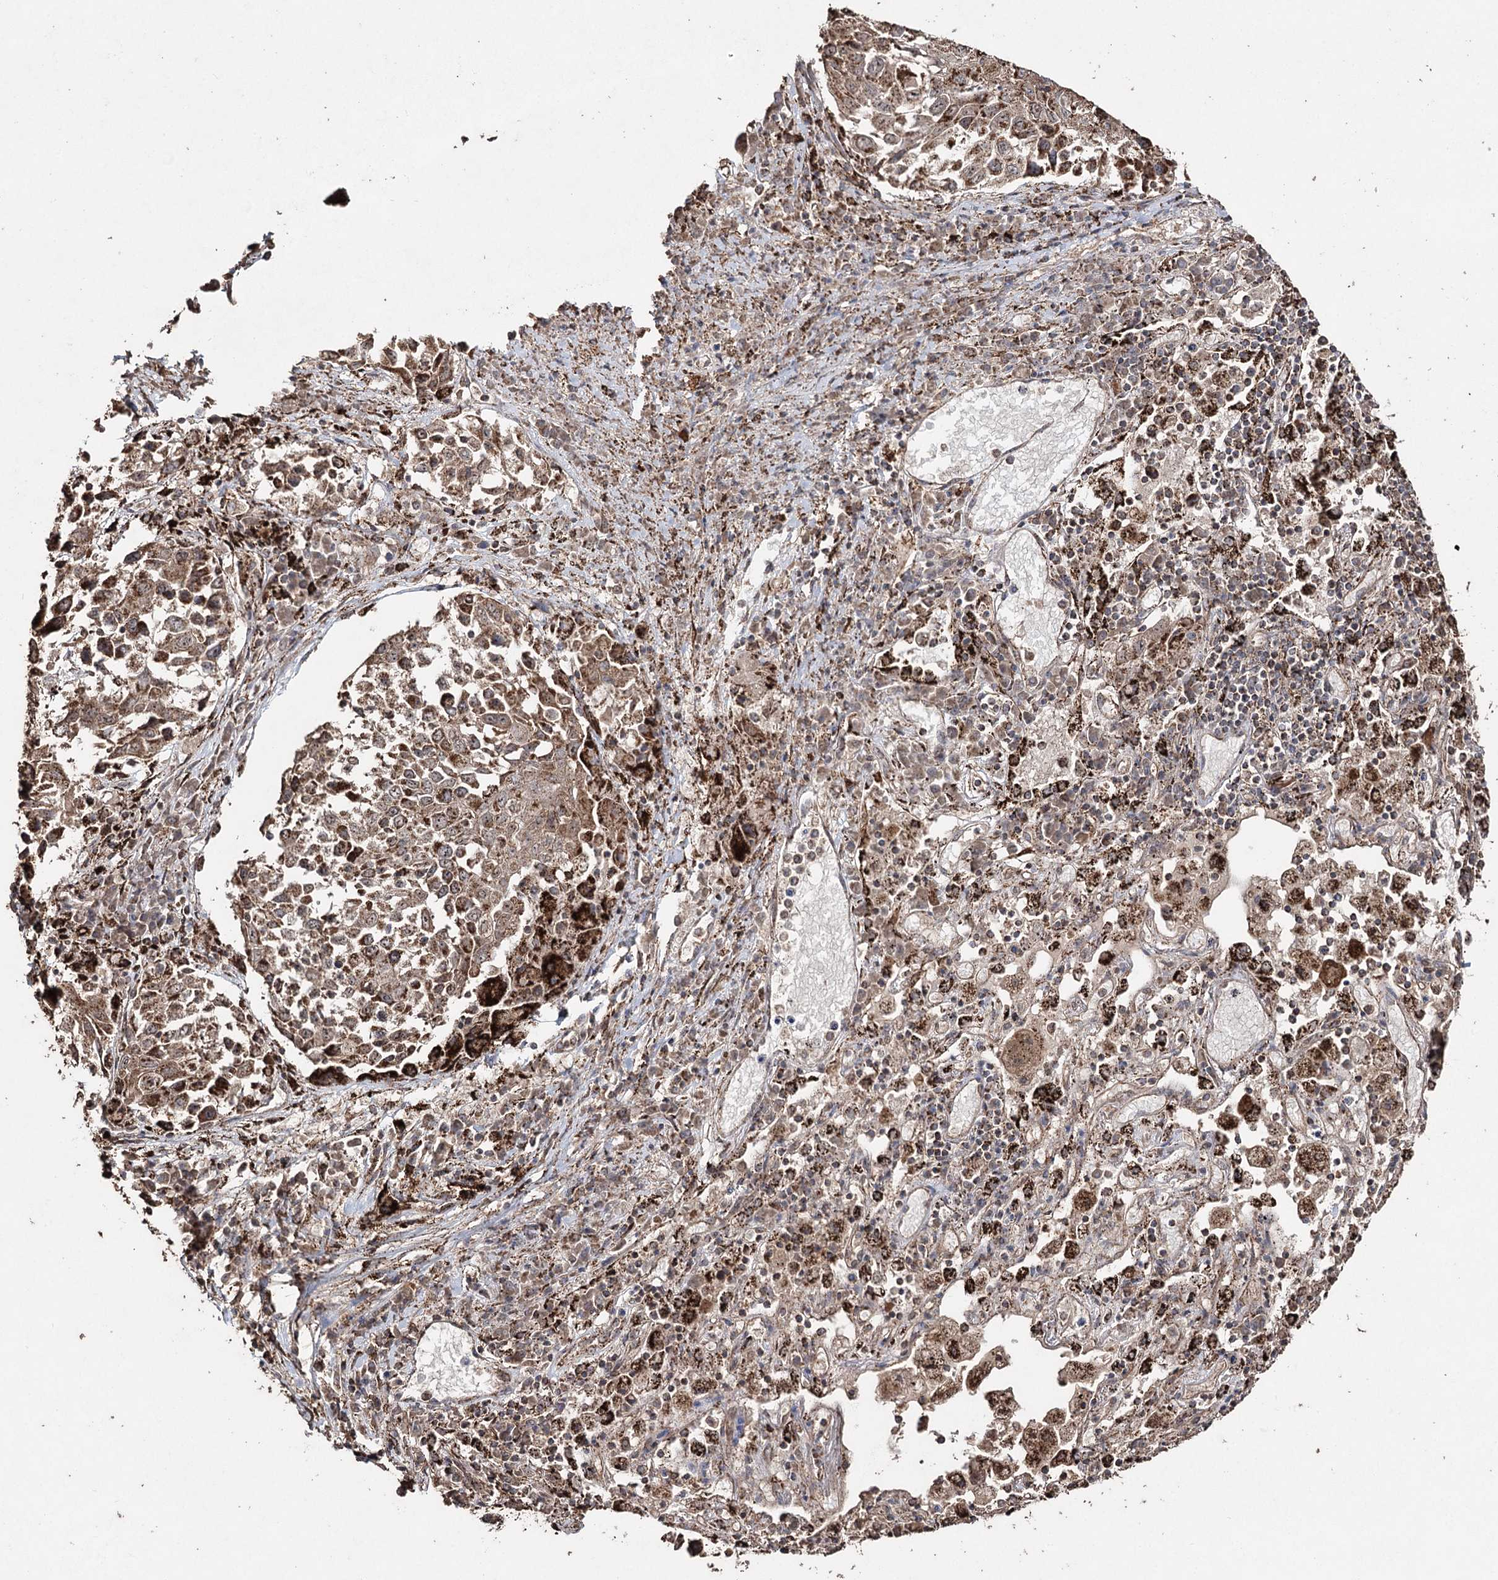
{"staining": {"intensity": "moderate", "quantity": ">75%", "location": "cytoplasmic/membranous"}, "tissue": "lung cancer", "cell_type": "Tumor cells", "image_type": "cancer", "snomed": [{"axis": "morphology", "description": "Squamous cell carcinoma, NOS"}, {"axis": "topography", "description": "Lung"}], "caption": "This is a histology image of IHC staining of lung cancer, which shows moderate positivity in the cytoplasmic/membranous of tumor cells.", "gene": "SLF2", "patient": {"sex": "male", "age": 65}}